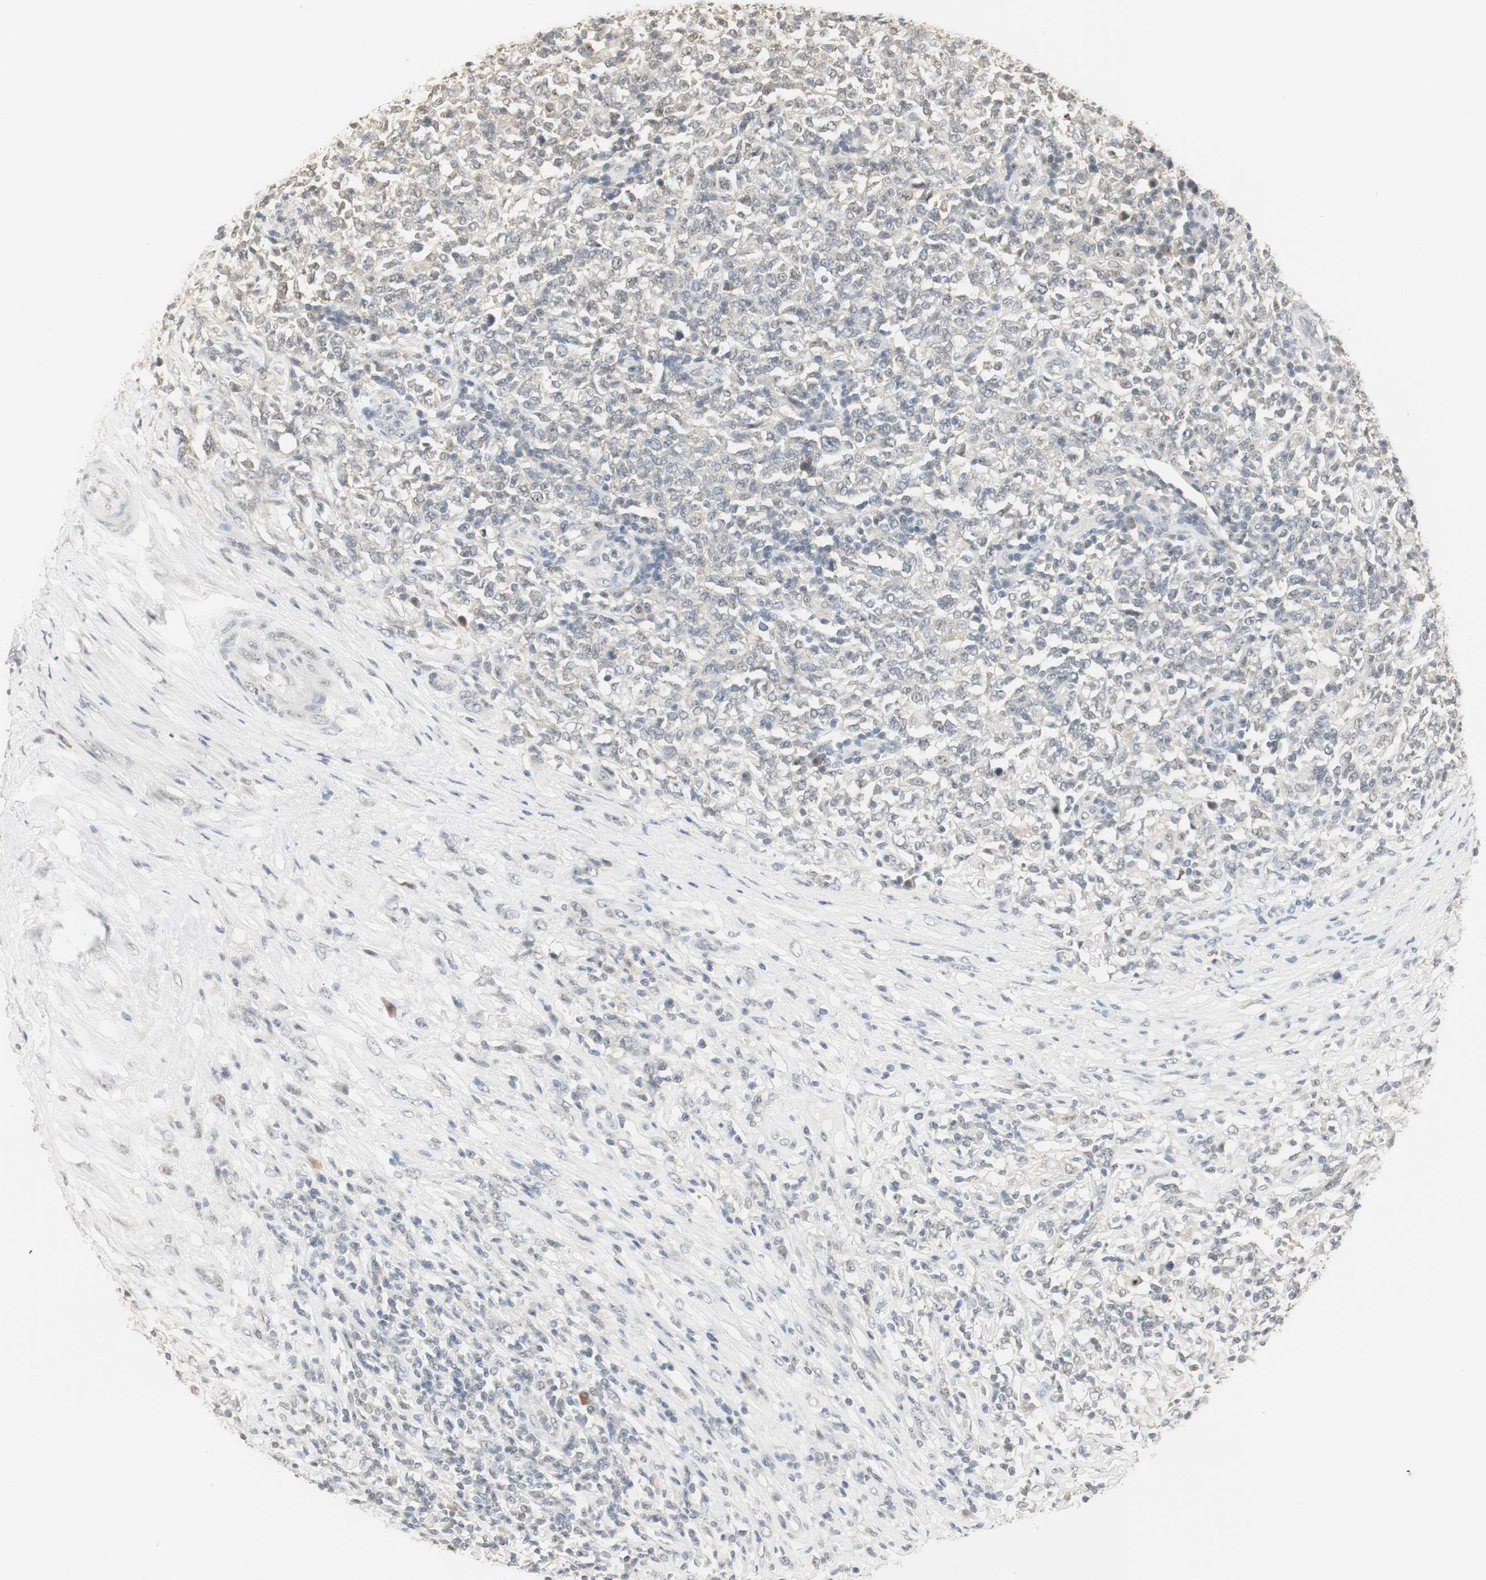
{"staining": {"intensity": "negative", "quantity": "none", "location": "none"}, "tissue": "lymphoma", "cell_type": "Tumor cells", "image_type": "cancer", "snomed": [{"axis": "morphology", "description": "Malignant lymphoma, non-Hodgkin's type, High grade"}, {"axis": "topography", "description": "Lymph node"}], "caption": "An immunohistochemistry photomicrograph of high-grade malignant lymphoma, non-Hodgkin's type is shown. There is no staining in tumor cells of high-grade malignant lymphoma, non-Hodgkin's type.", "gene": "ELOA", "patient": {"sex": "female", "age": 84}}